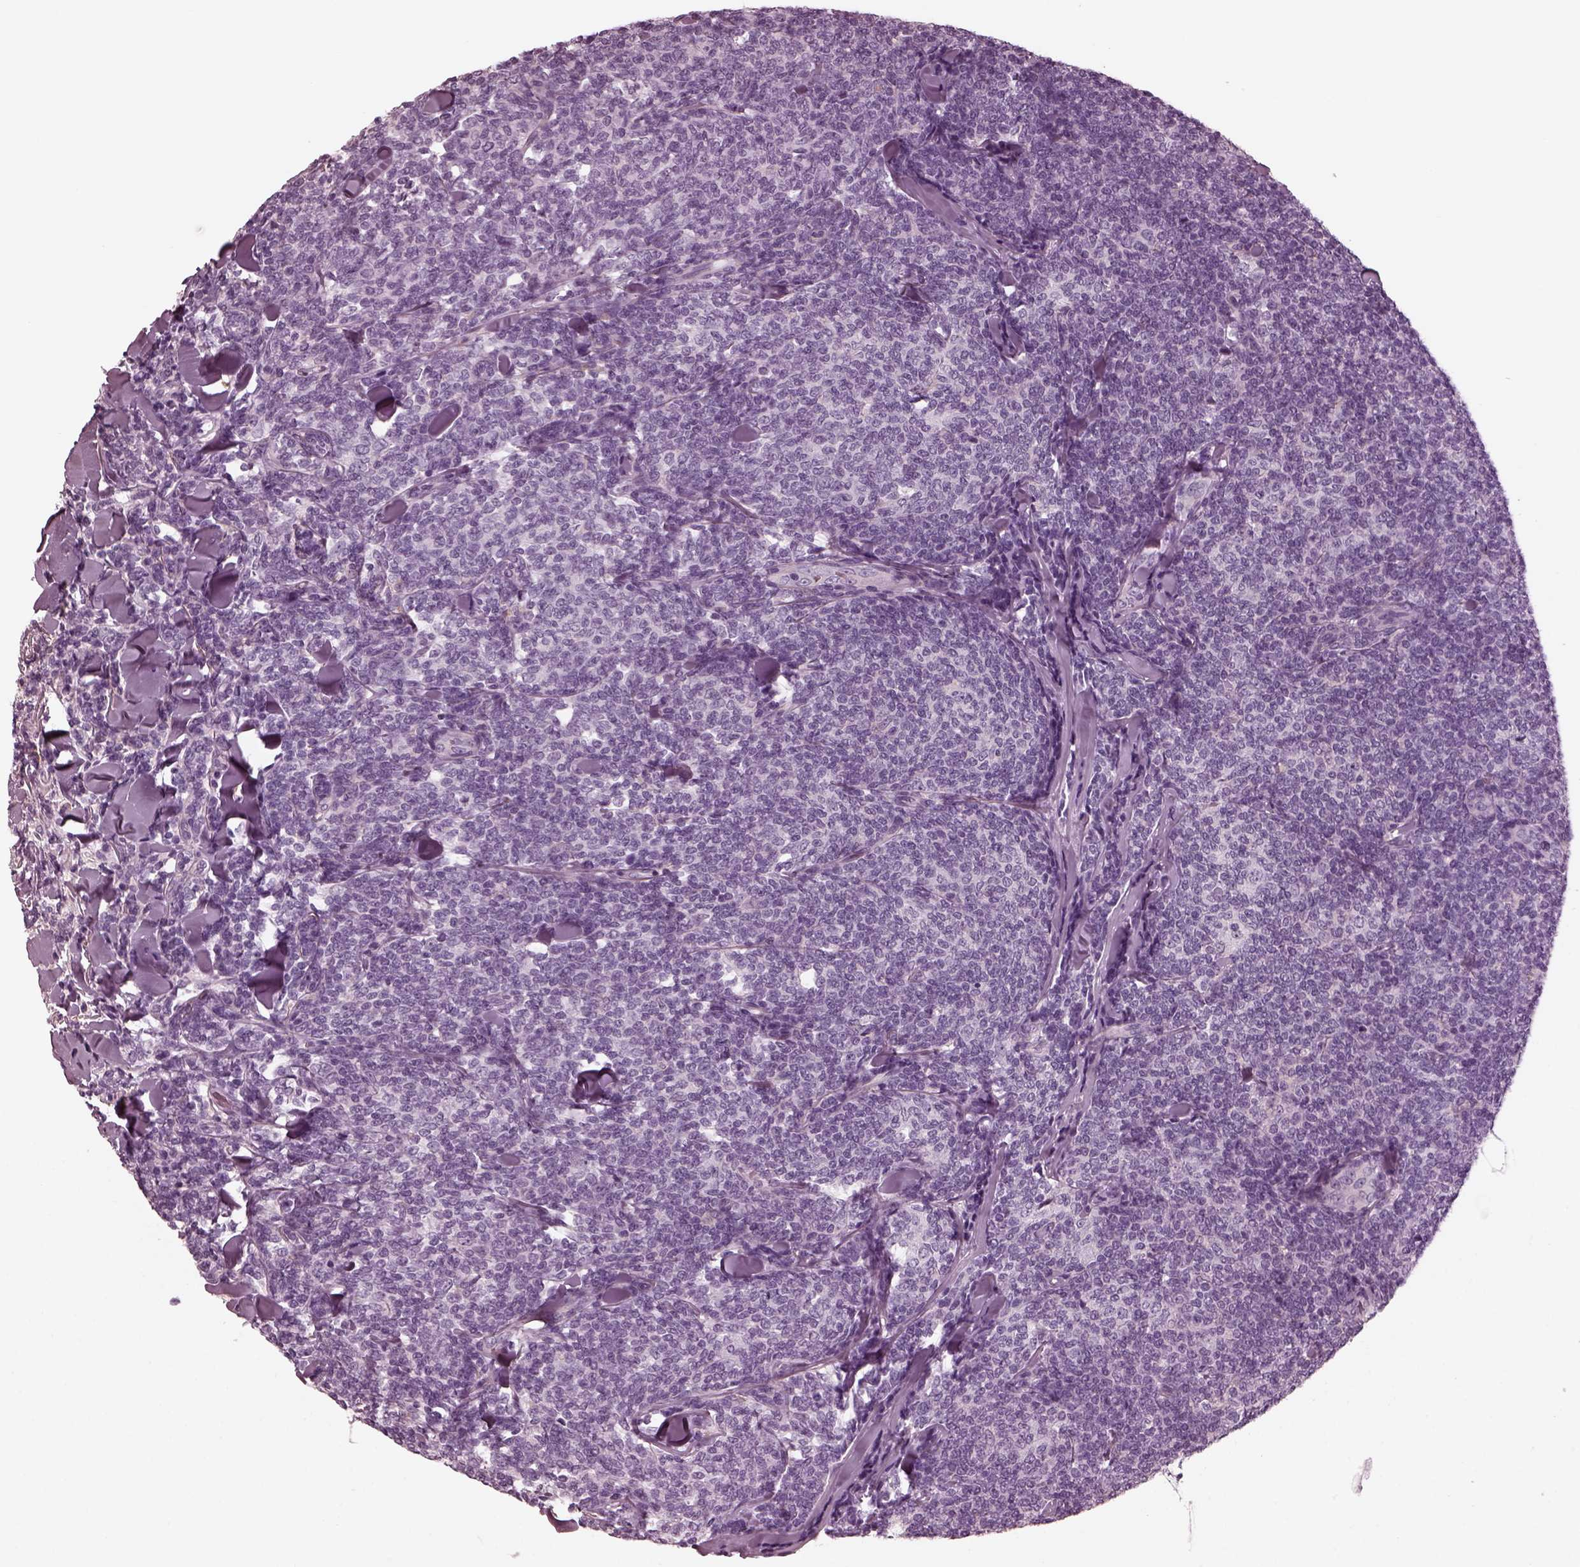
{"staining": {"intensity": "negative", "quantity": "none", "location": "none"}, "tissue": "lymphoma", "cell_type": "Tumor cells", "image_type": "cancer", "snomed": [{"axis": "morphology", "description": "Malignant lymphoma, non-Hodgkin's type, Low grade"}, {"axis": "topography", "description": "Lymph node"}], "caption": "A micrograph of human malignant lymphoma, non-Hodgkin's type (low-grade) is negative for staining in tumor cells.", "gene": "CGA", "patient": {"sex": "female", "age": 56}}